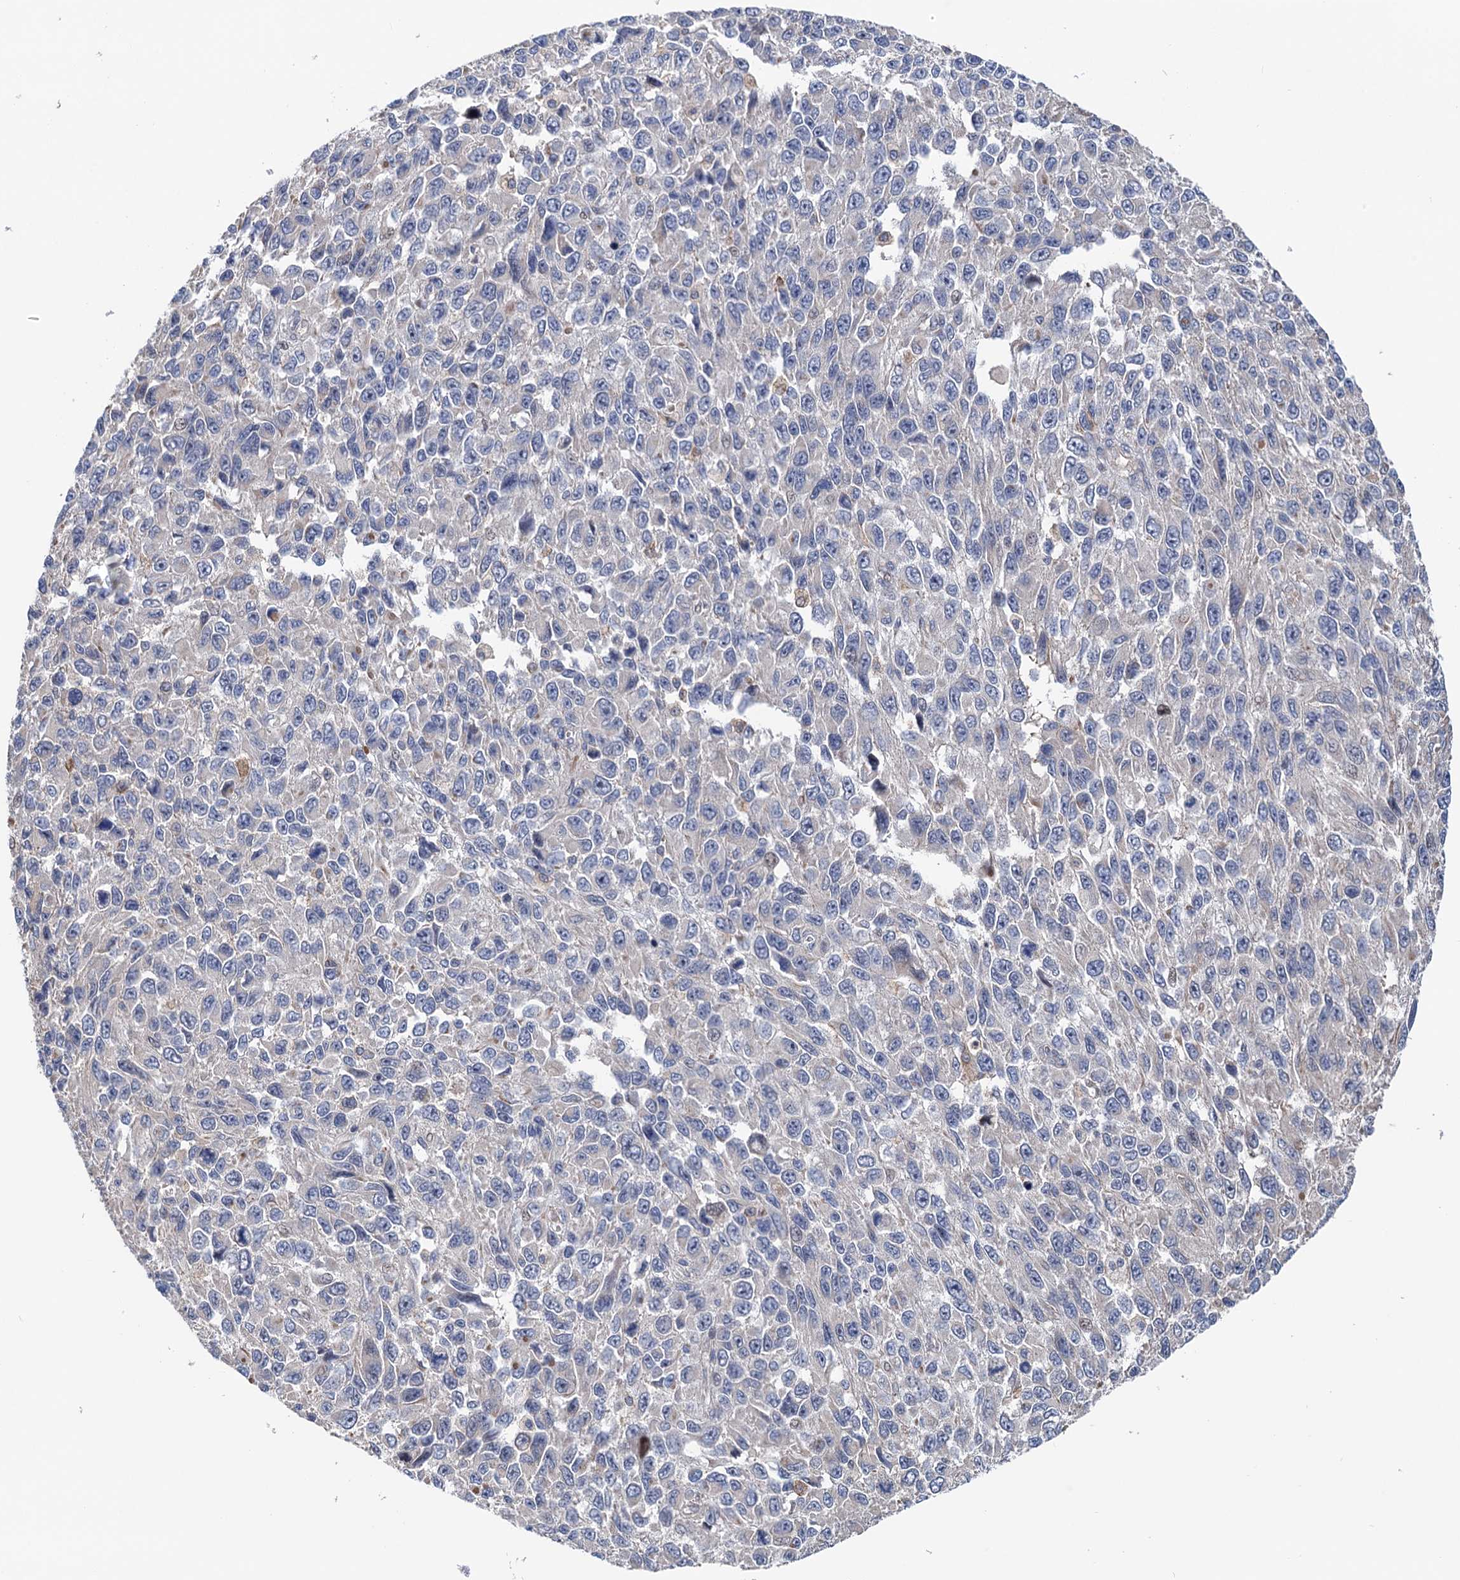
{"staining": {"intensity": "negative", "quantity": "none", "location": "none"}, "tissue": "melanoma", "cell_type": "Tumor cells", "image_type": "cancer", "snomed": [{"axis": "morphology", "description": "Normal tissue, NOS"}, {"axis": "morphology", "description": "Malignant melanoma, NOS"}, {"axis": "topography", "description": "Skin"}], "caption": "Immunohistochemical staining of human malignant melanoma displays no significant staining in tumor cells.", "gene": "UBR1", "patient": {"sex": "female", "age": 96}}